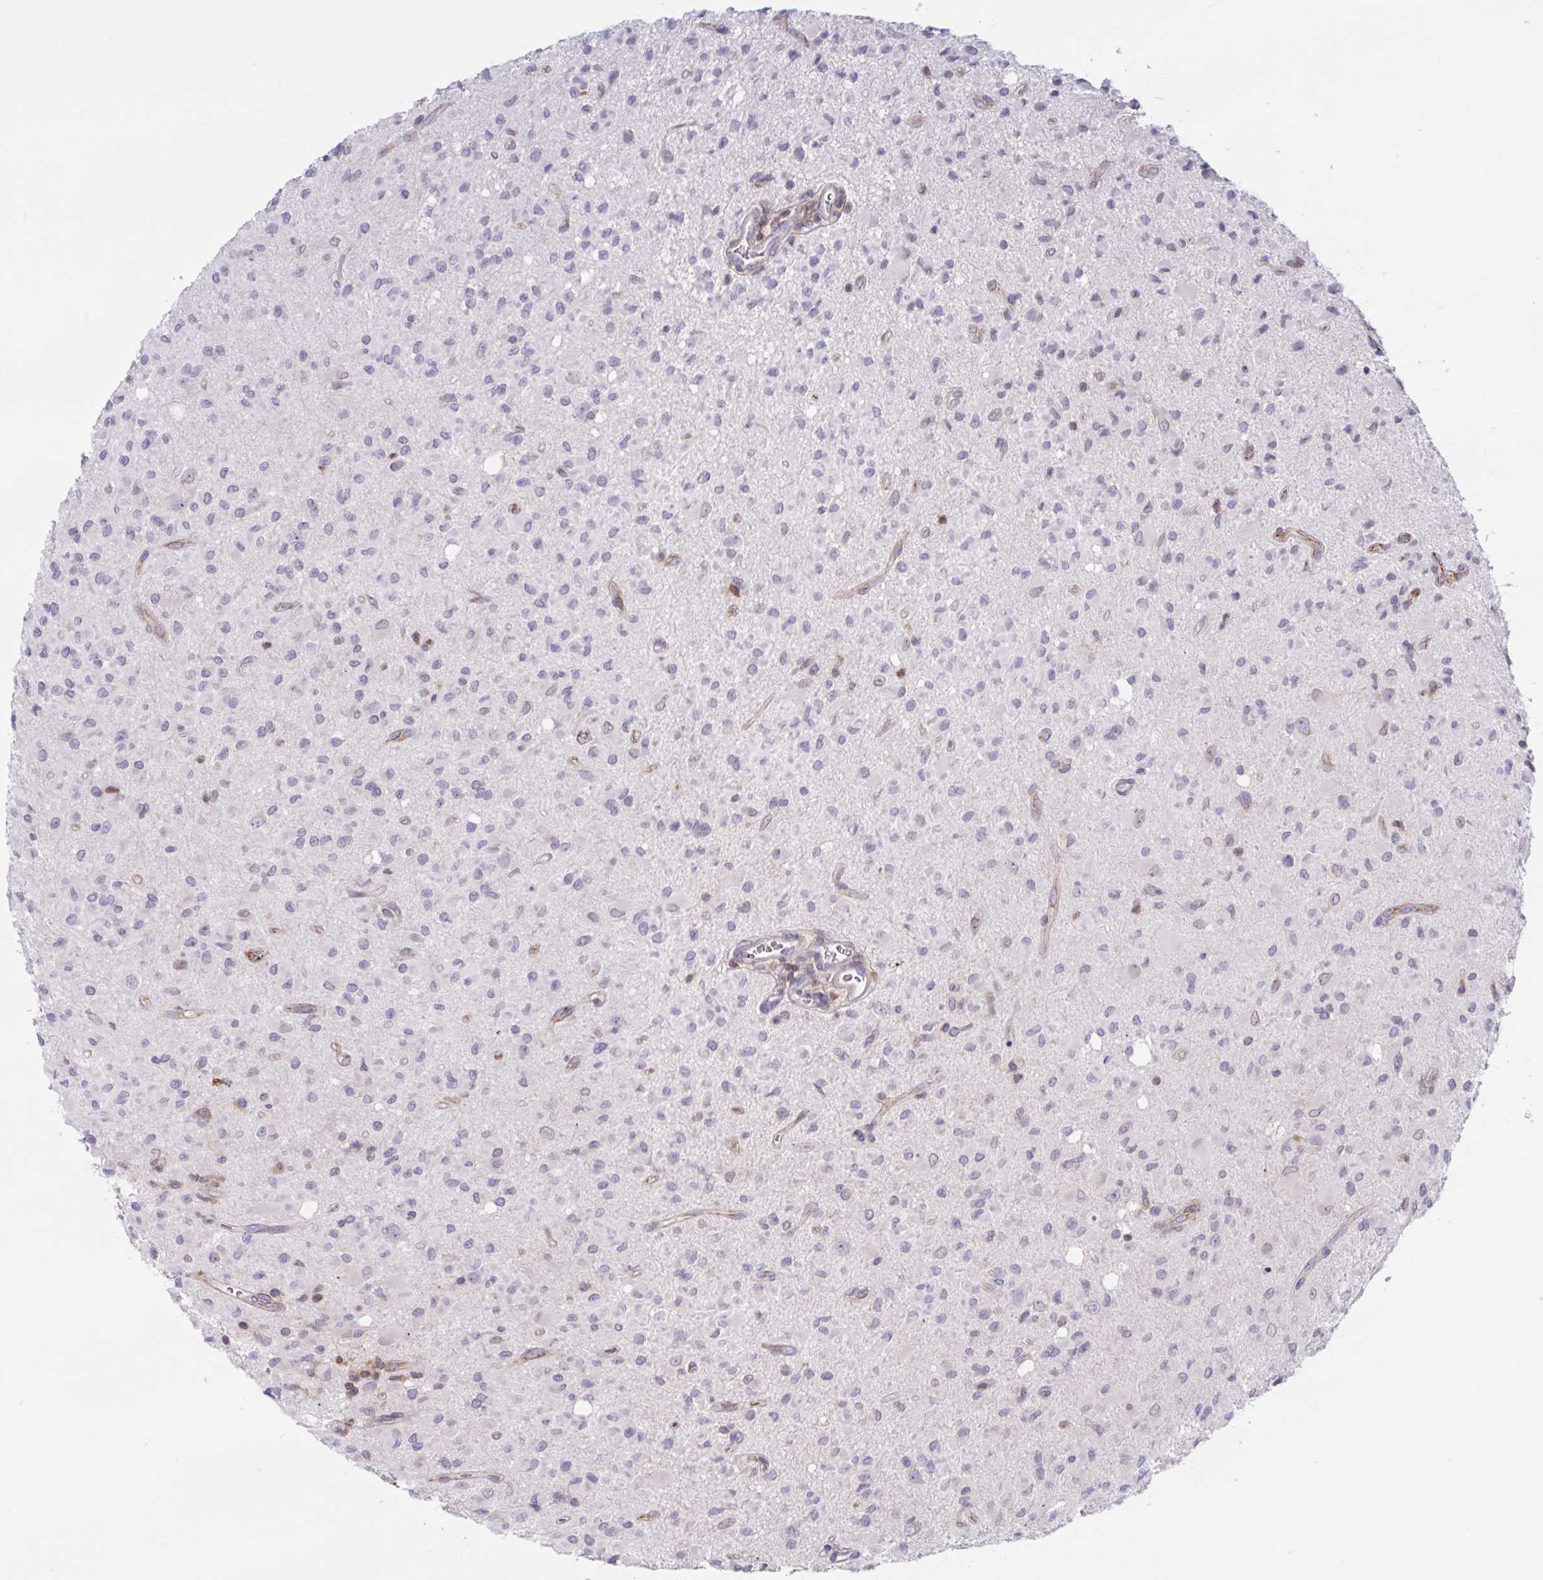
{"staining": {"intensity": "negative", "quantity": "none", "location": "none"}, "tissue": "glioma", "cell_type": "Tumor cells", "image_type": "cancer", "snomed": [{"axis": "morphology", "description": "Glioma, malignant, Low grade"}, {"axis": "topography", "description": "Brain"}], "caption": "DAB immunohistochemical staining of human malignant glioma (low-grade) exhibits no significant positivity in tumor cells.", "gene": "TANK", "patient": {"sex": "female", "age": 33}}